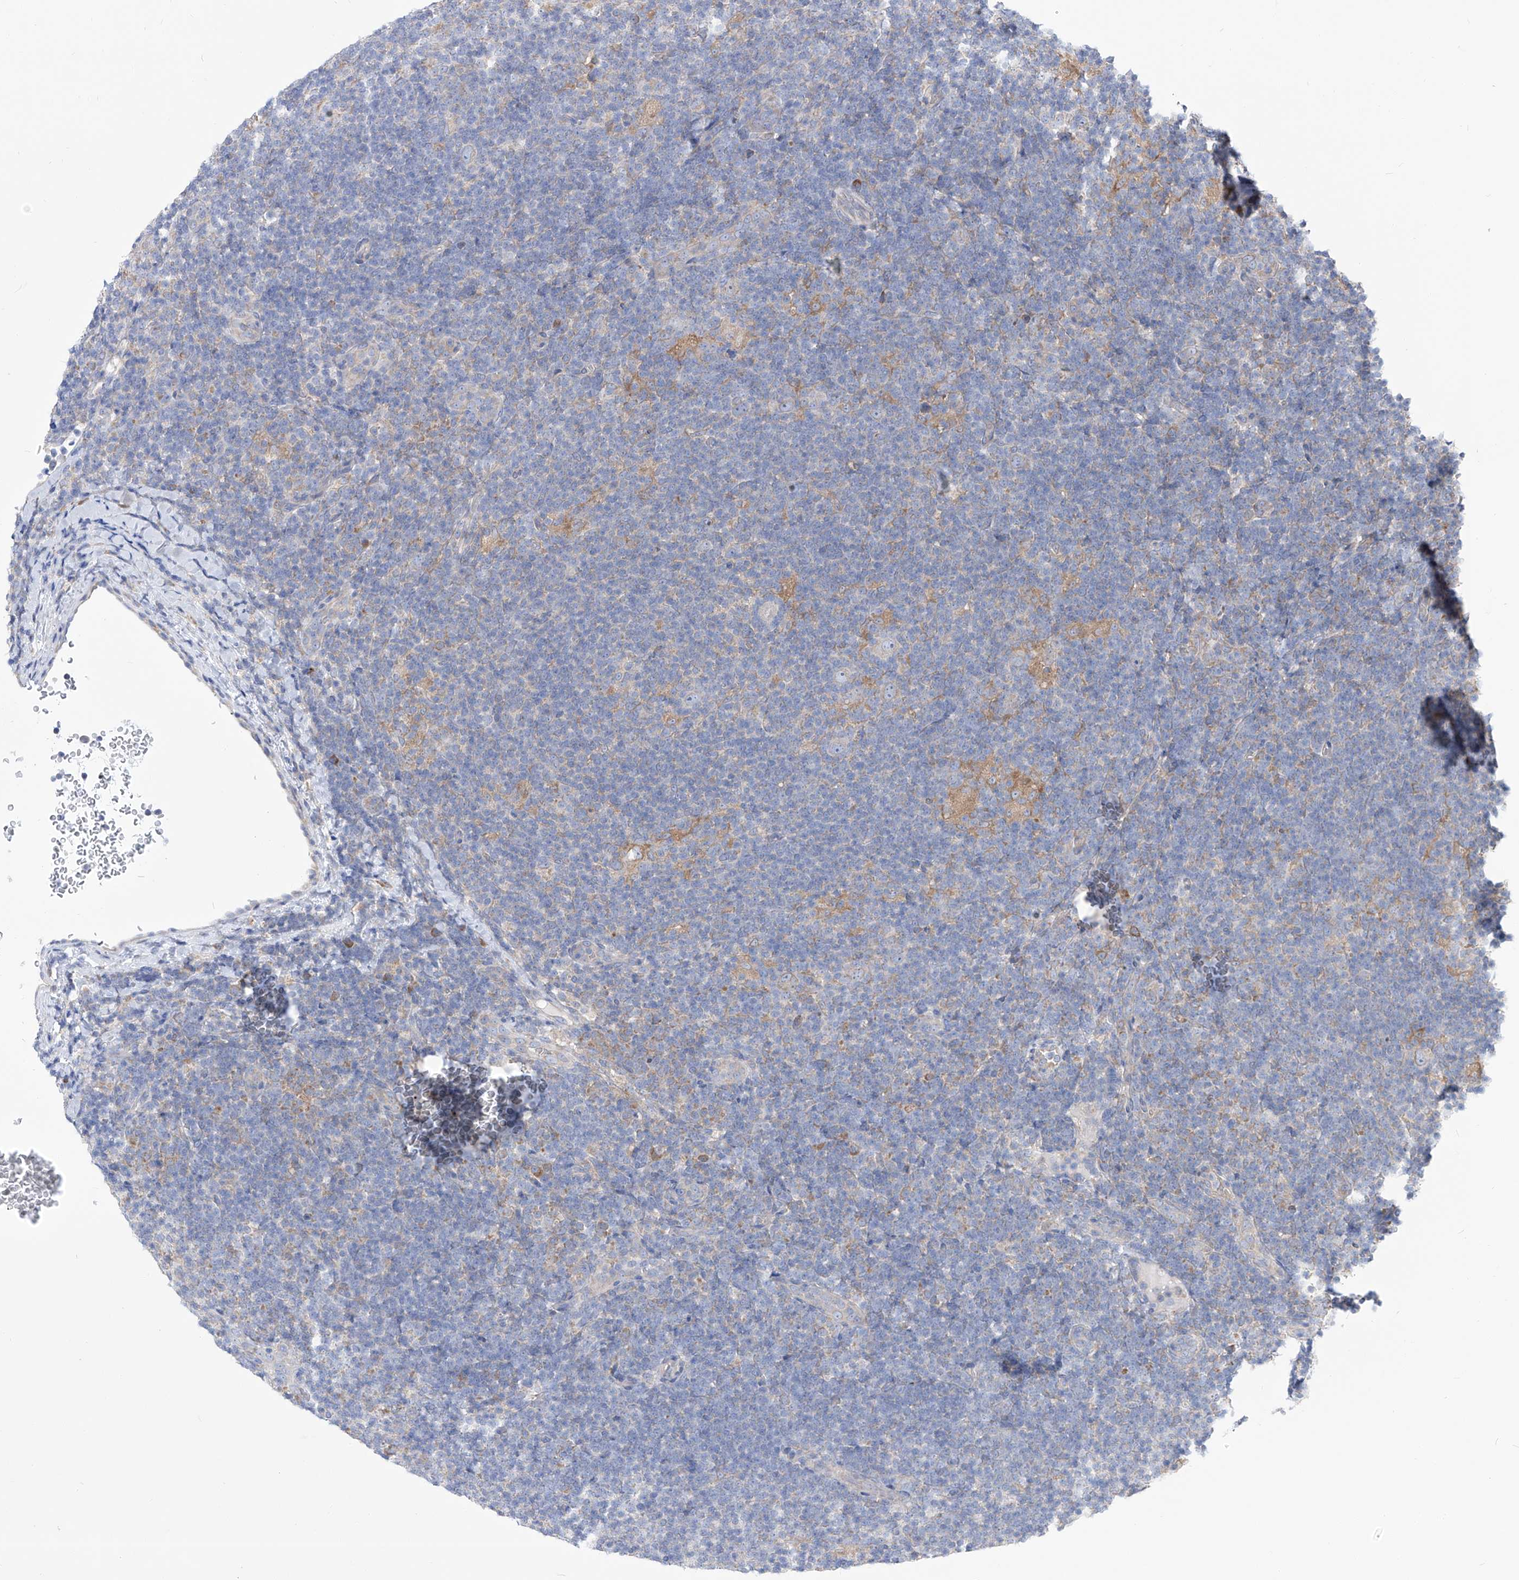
{"staining": {"intensity": "negative", "quantity": "none", "location": "none"}, "tissue": "lymphoma", "cell_type": "Tumor cells", "image_type": "cancer", "snomed": [{"axis": "morphology", "description": "Hodgkin's disease, NOS"}, {"axis": "topography", "description": "Lymph node"}], "caption": "IHC image of neoplastic tissue: human Hodgkin's disease stained with DAB reveals no significant protein positivity in tumor cells.", "gene": "UFL1", "patient": {"sex": "female", "age": 57}}